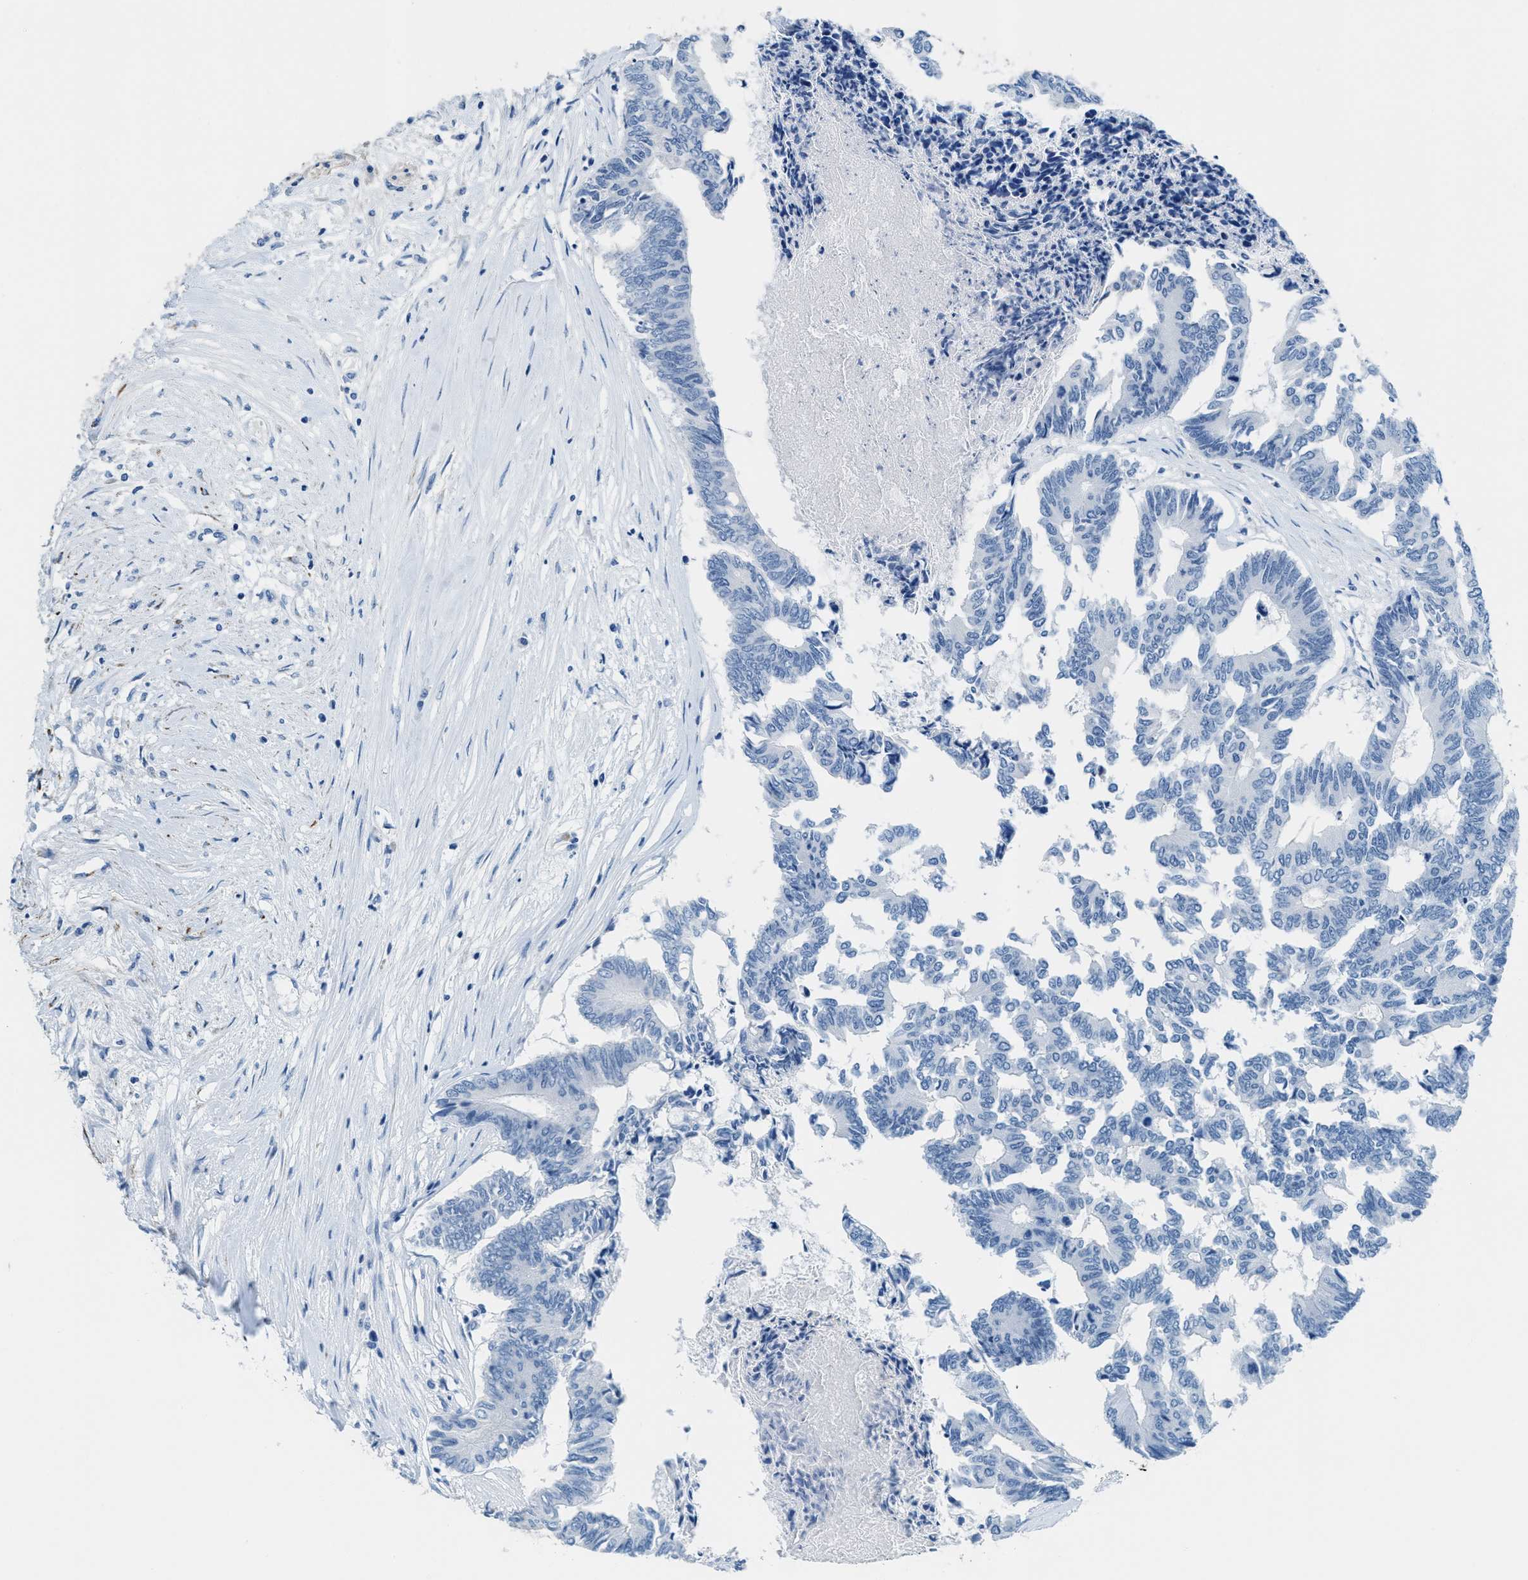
{"staining": {"intensity": "negative", "quantity": "none", "location": "none"}, "tissue": "colorectal cancer", "cell_type": "Tumor cells", "image_type": "cancer", "snomed": [{"axis": "morphology", "description": "Adenocarcinoma, NOS"}, {"axis": "topography", "description": "Rectum"}], "caption": "Protein analysis of colorectal cancer reveals no significant expression in tumor cells.", "gene": "MGARP", "patient": {"sex": "male", "age": 63}}